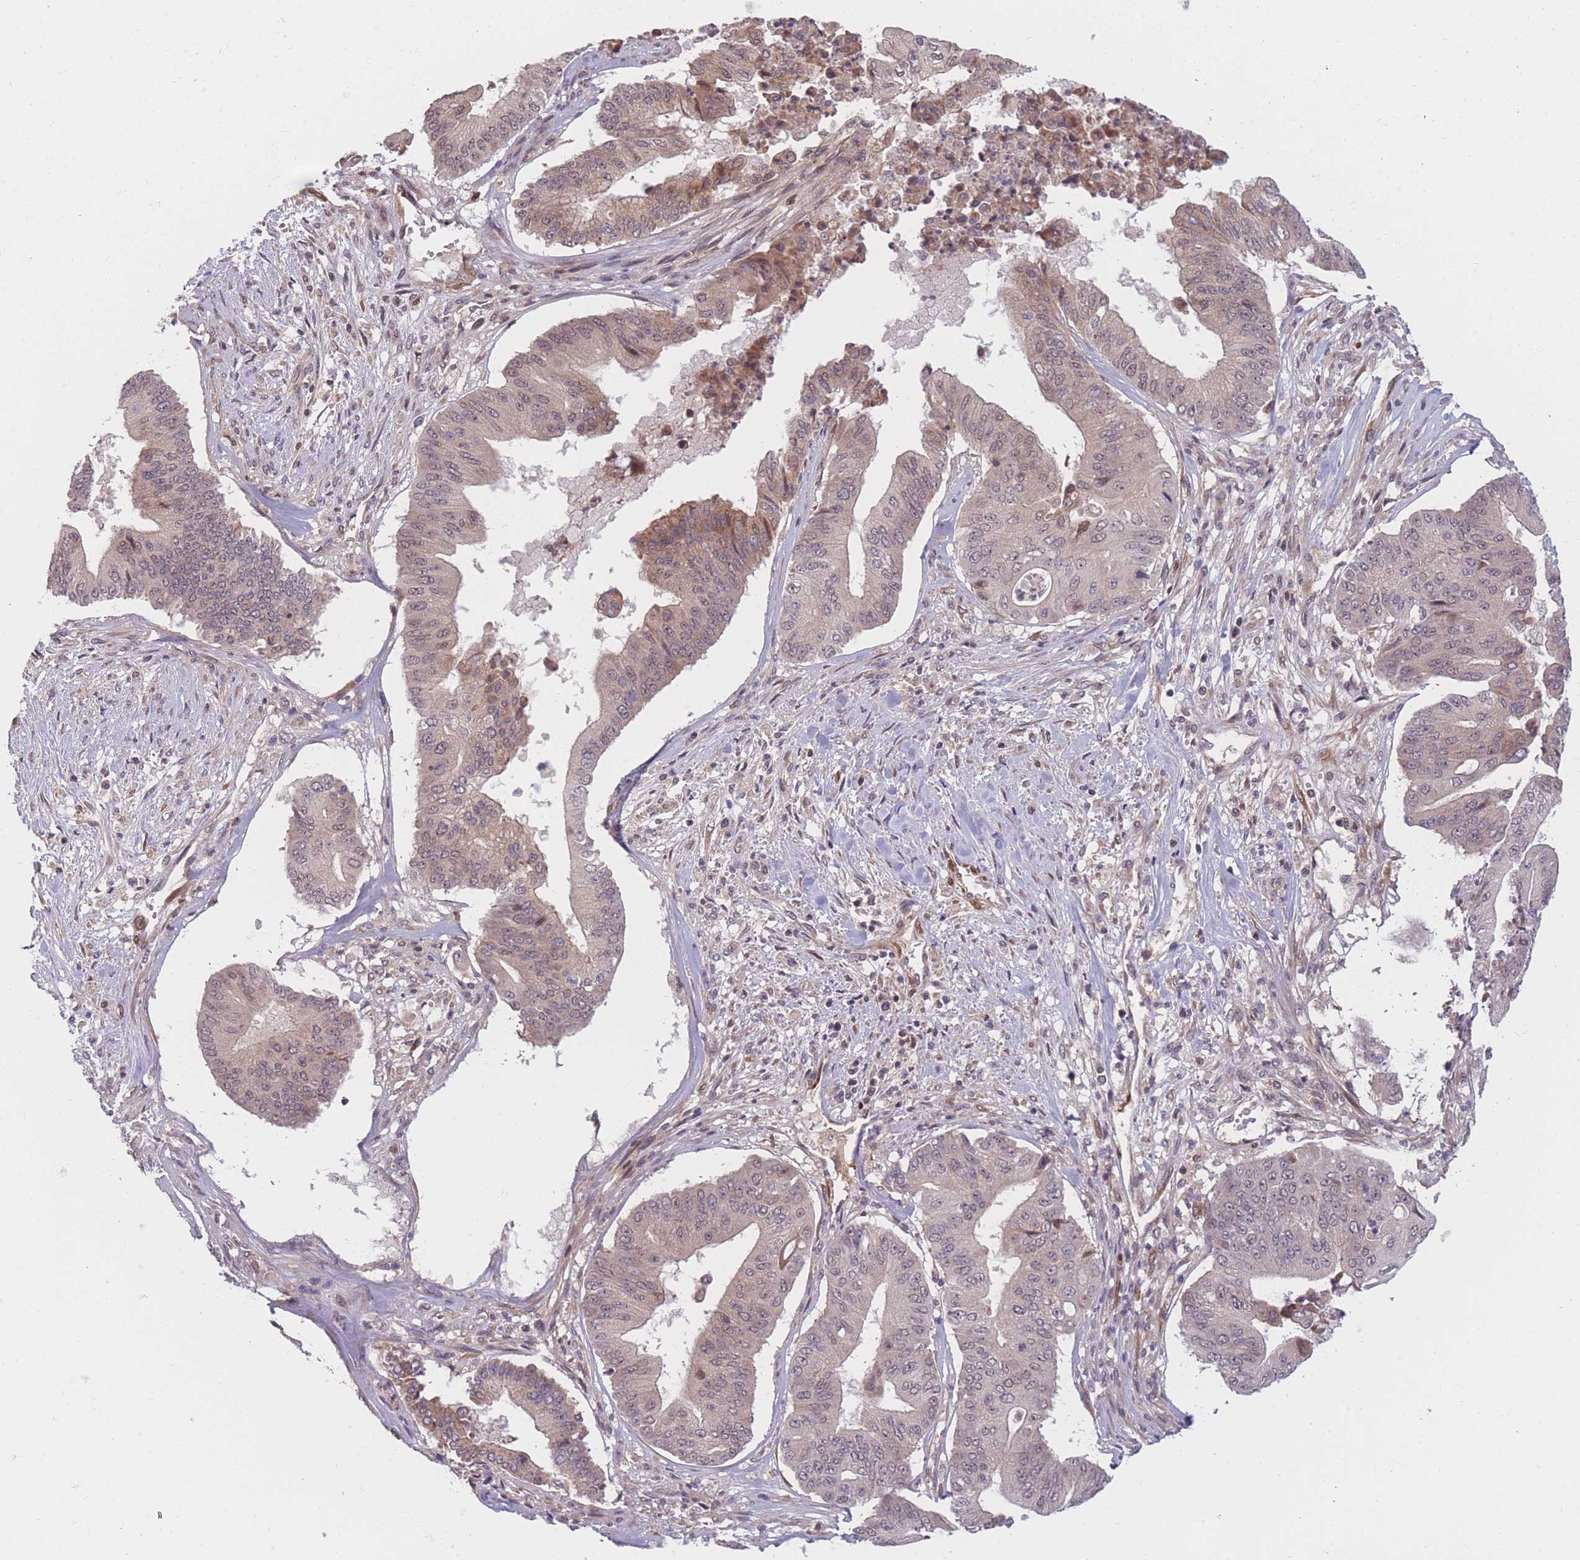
{"staining": {"intensity": "moderate", "quantity": "25%-75%", "location": "cytoplasmic/membranous,nuclear"}, "tissue": "pancreatic cancer", "cell_type": "Tumor cells", "image_type": "cancer", "snomed": [{"axis": "morphology", "description": "Adenocarcinoma, NOS"}, {"axis": "topography", "description": "Pancreas"}], "caption": "Immunohistochemical staining of pancreatic cancer demonstrates moderate cytoplasmic/membranous and nuclear protein staining in approximately 25%-75% of tumor cells.", "gene": "FAM153A", "patient": {"sex": "female", "age": 77}}